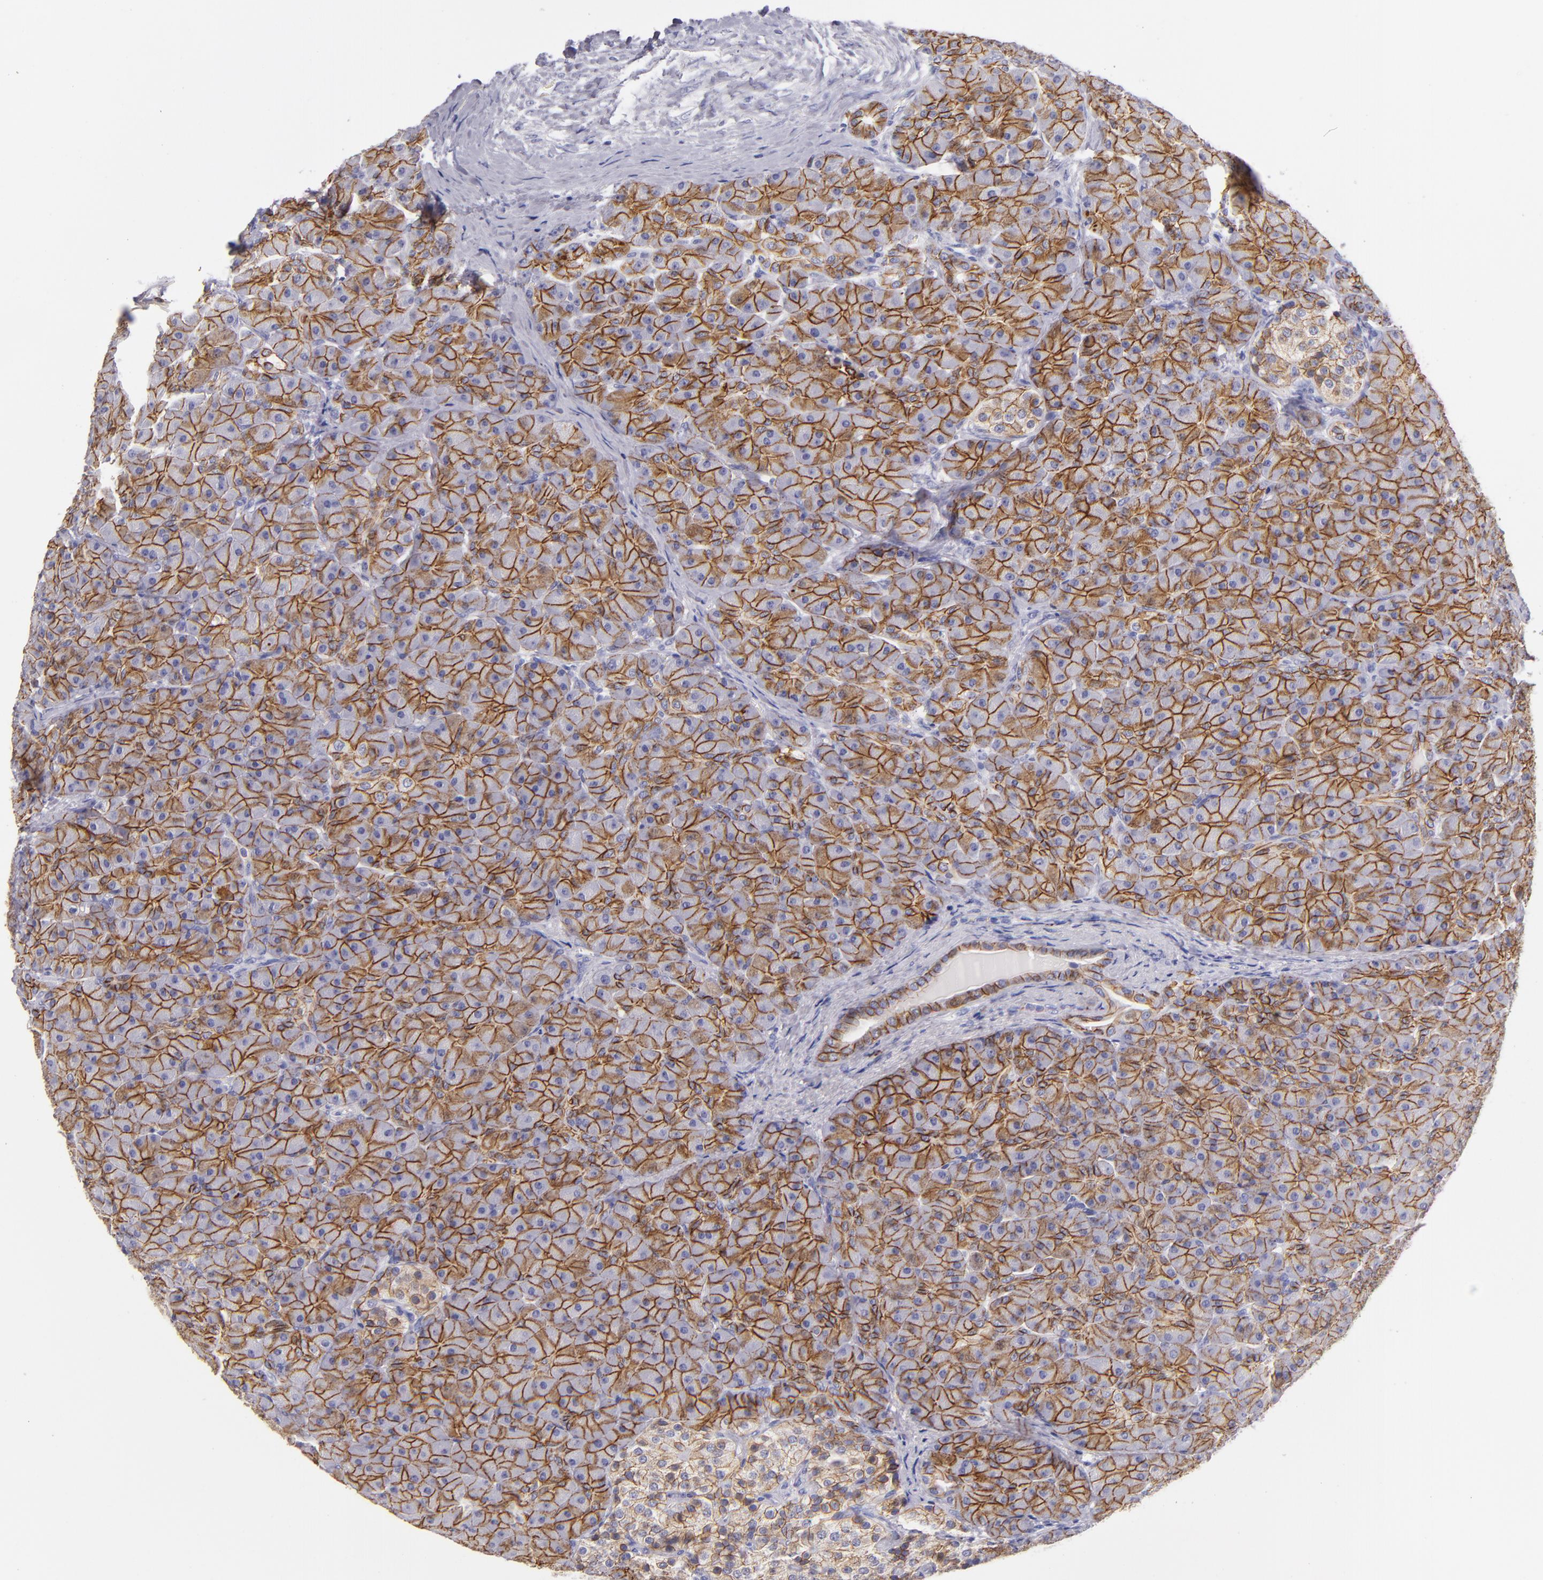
{"staining": {"intensity": "strong", "quantity": ">75%", "location": "cytoplasmic/membranous"}, "tissue": "pancreas", "cell_type": "Exocrine glandular cells", "image_type": "normal", "snomed": [{"axis": "morphology", "description": "Normal tissue, NOS"}, {"axis": "topography", "description": "Pancreas"}], "caption": "Immunohistochemistry staining of benign pancreas, which exhibits high levels of strong cytoplasmic/membranous expression in about >75% of exocrine glandular cells indicating strong cytoplasmic/membranous protein expression. The staining was performed using DAB (3,3'-diaminobenzidine) (brown) for protein detection and nuclei were counterstained in hematoxylin (blue).", "gene": "CDH3", "patient": {"sex": "male", "age": 66}}